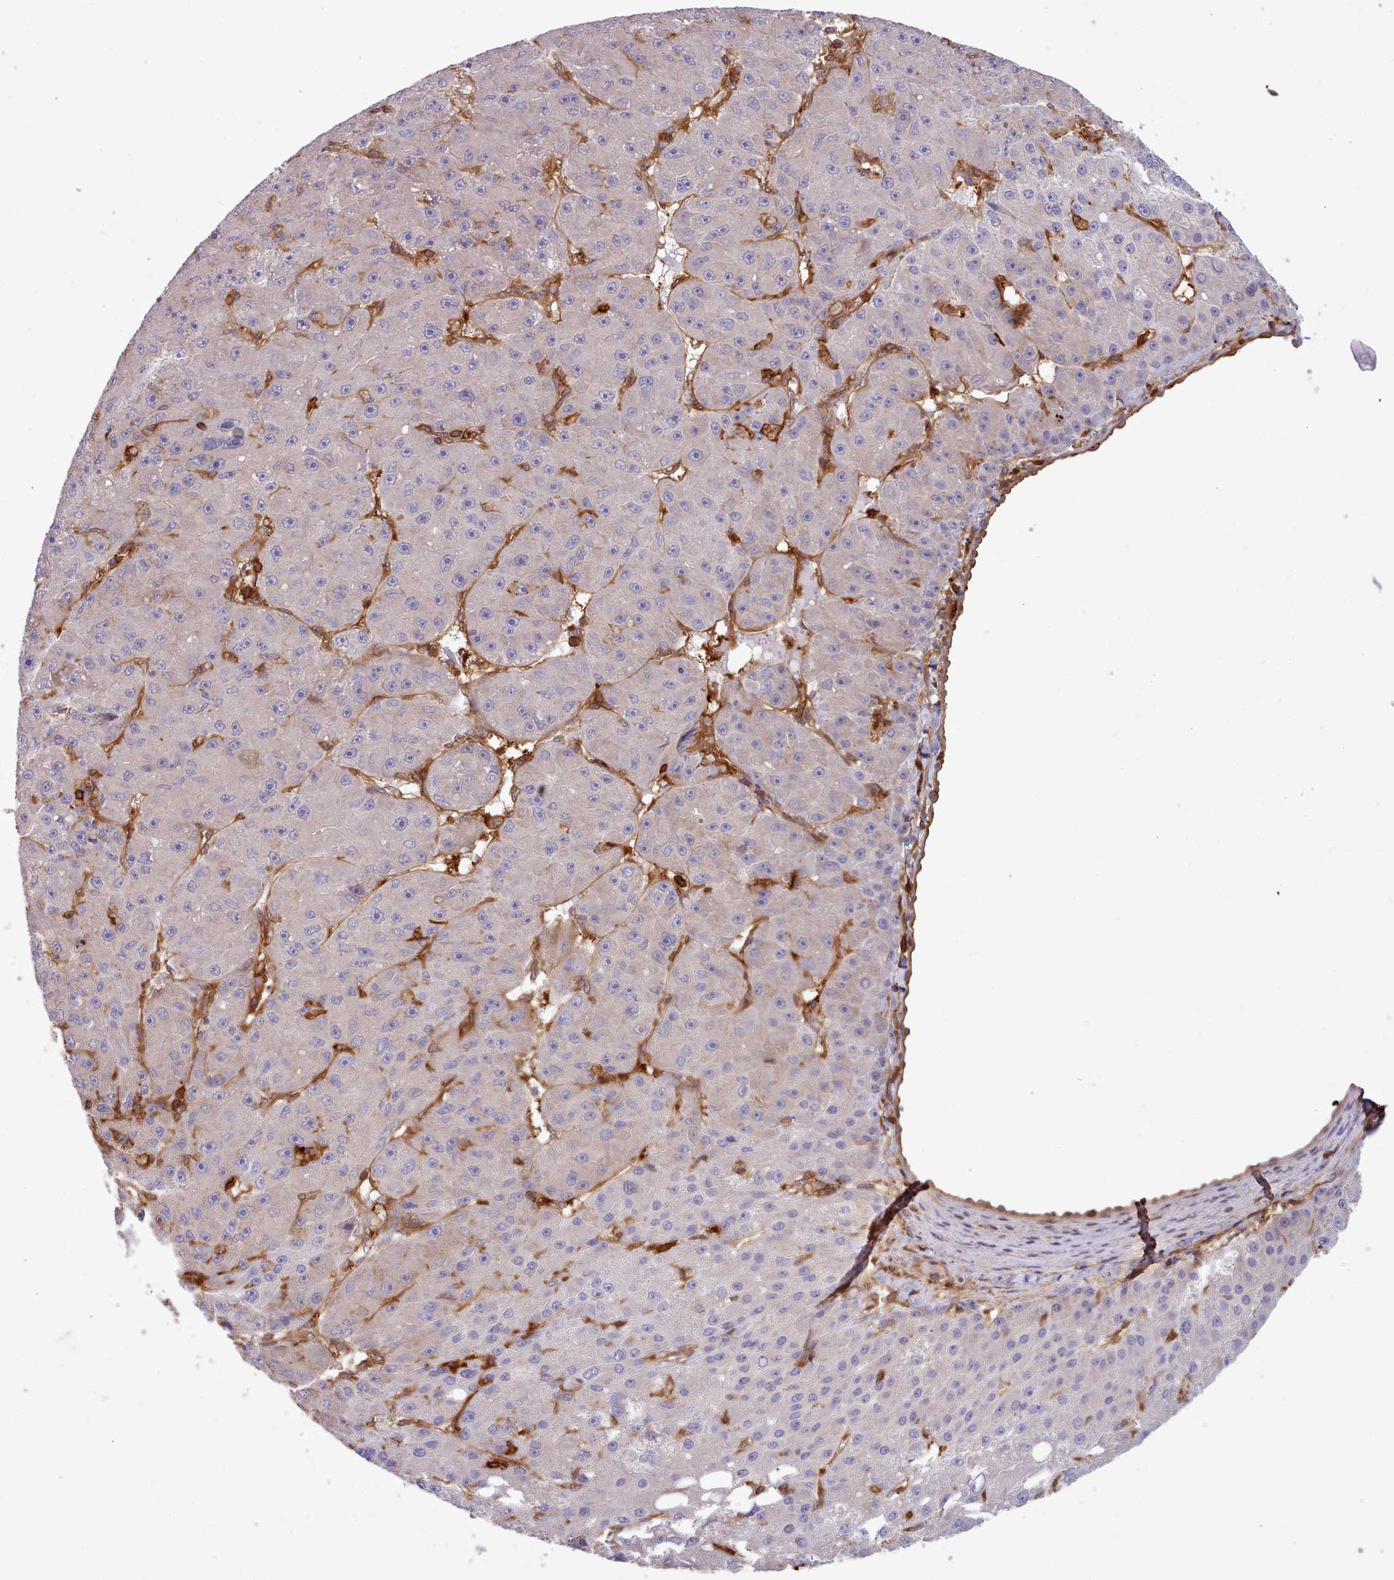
{"staining": {"intensity": "negative", "quantity": "none", "location": "none"}, "tissue": "liver cancer", "cell_type": "Tumor cells", "image_type": "cancer", "snomed": [{"axis": "morphology", "description": "Carcinoma, Hepatocellular, NOS"}, {"axis": "topography", "description": "Liver"}], "caption": "A high-resolution image shows immunohistochemistry (IHC) staining of liver hepatocellular carcinoma, which shows no significant staining in tumor cells.", "gene": "SLC4A9", "patient": {"sex": "male", "age": 67}}